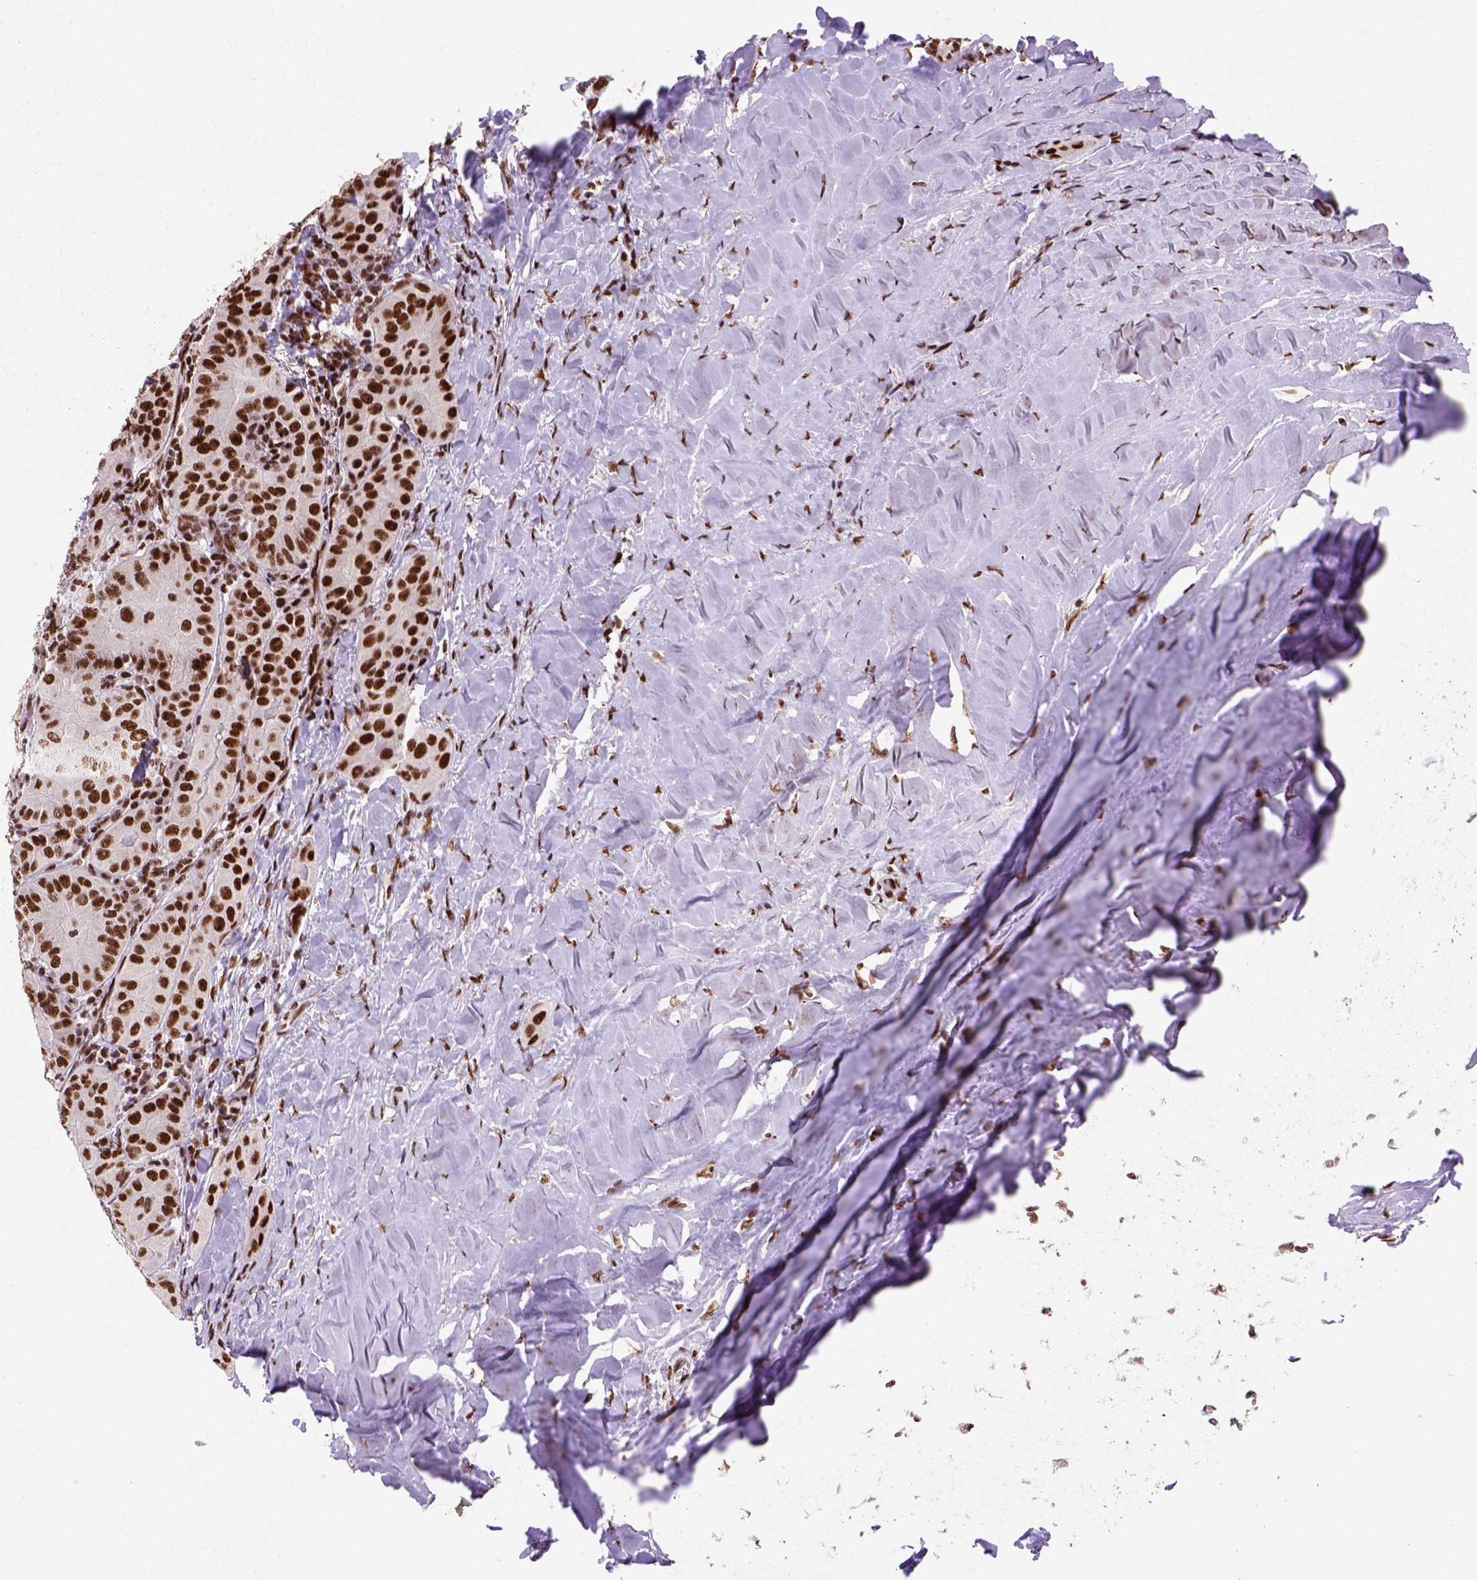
{"staining": {"intensity": "strong", "quantity": ">75%", "location": "nuclear"}, "tissue": "thyroid cancer", "cell_type": "Tumor cells", "image_type": "cancer", "snomed": [{"axis": "morphology", "description": "Papillary adenocarcinoma, NOS"}, {"axis": "topography", "description": "Thyroid gland"}], "caption": "A micrograph of human thyroid cancer (papillary adenocarcinoma) stained for a protein demonstrates strong nuclear brown staining in tumor cells. The staining was performed using DAB to visualize the protein expression in brown, while the nuclei were stained in blue with hematoxylin (Magnification: 20x).", "gene": "NSMCE2", "patient": {"sex": "female", "age": 37}}